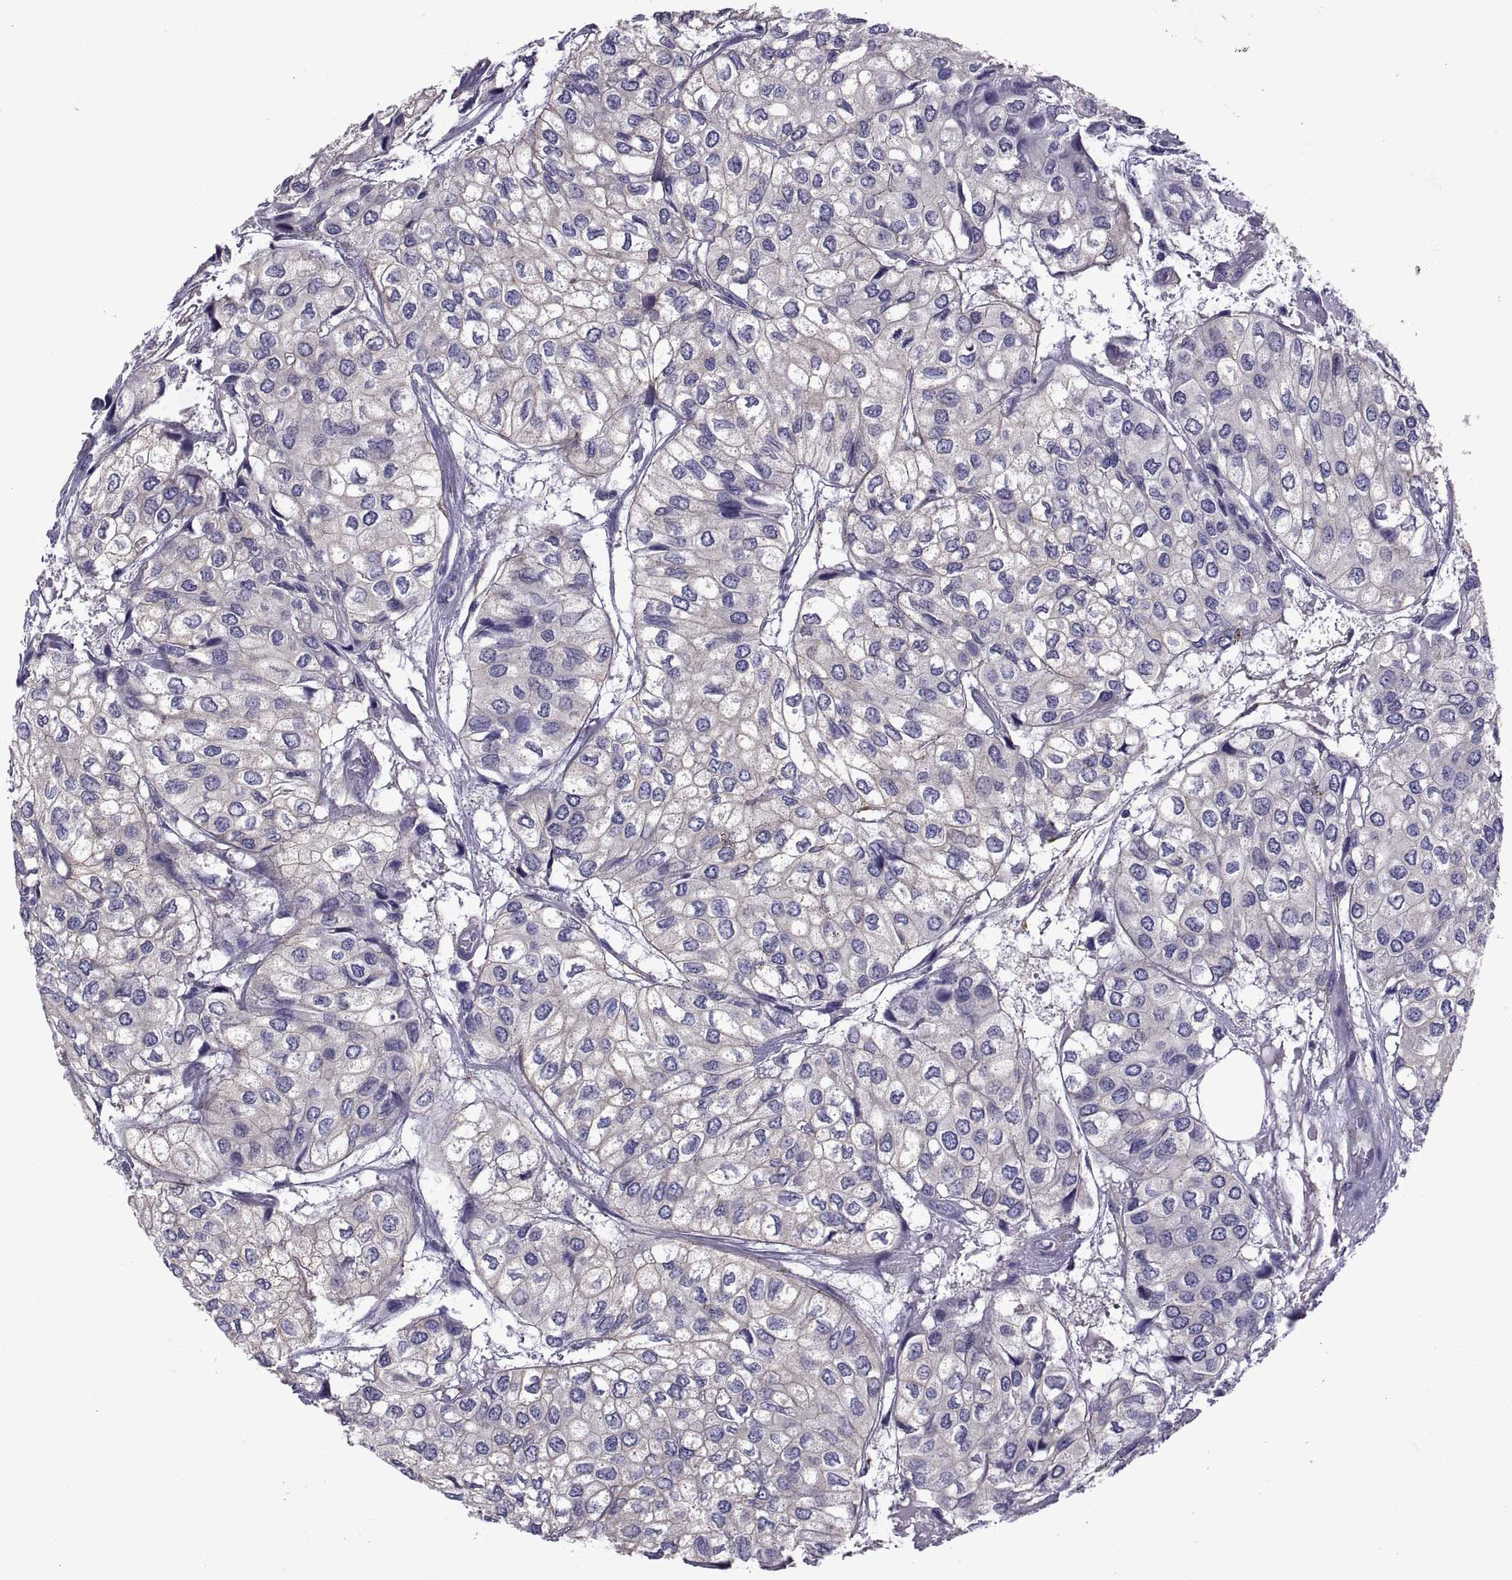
{"staining": {"intensity": "negative", "quantity": "none", "location": "none"}, "tissue": "urothelial cancer", "cell_type": "Tumor cells", "image_type": "cancer", "snomed": [{"axis": "morphology", "description": "Urothelial carcinoma, High grade"}, {"axis": "topography", "description": "Urinary bladder"}], "caption": "Tumor cells are negative for protein expression in human urothelial carcinoma (high-grade). The staining is performed using DAB (3,3'-diaminobenzidine) brown chromogen with nuclei counter-stained in using hematoxylin.", "gene": "TMC3", "patient": {"sex": "male", "age": 73}}